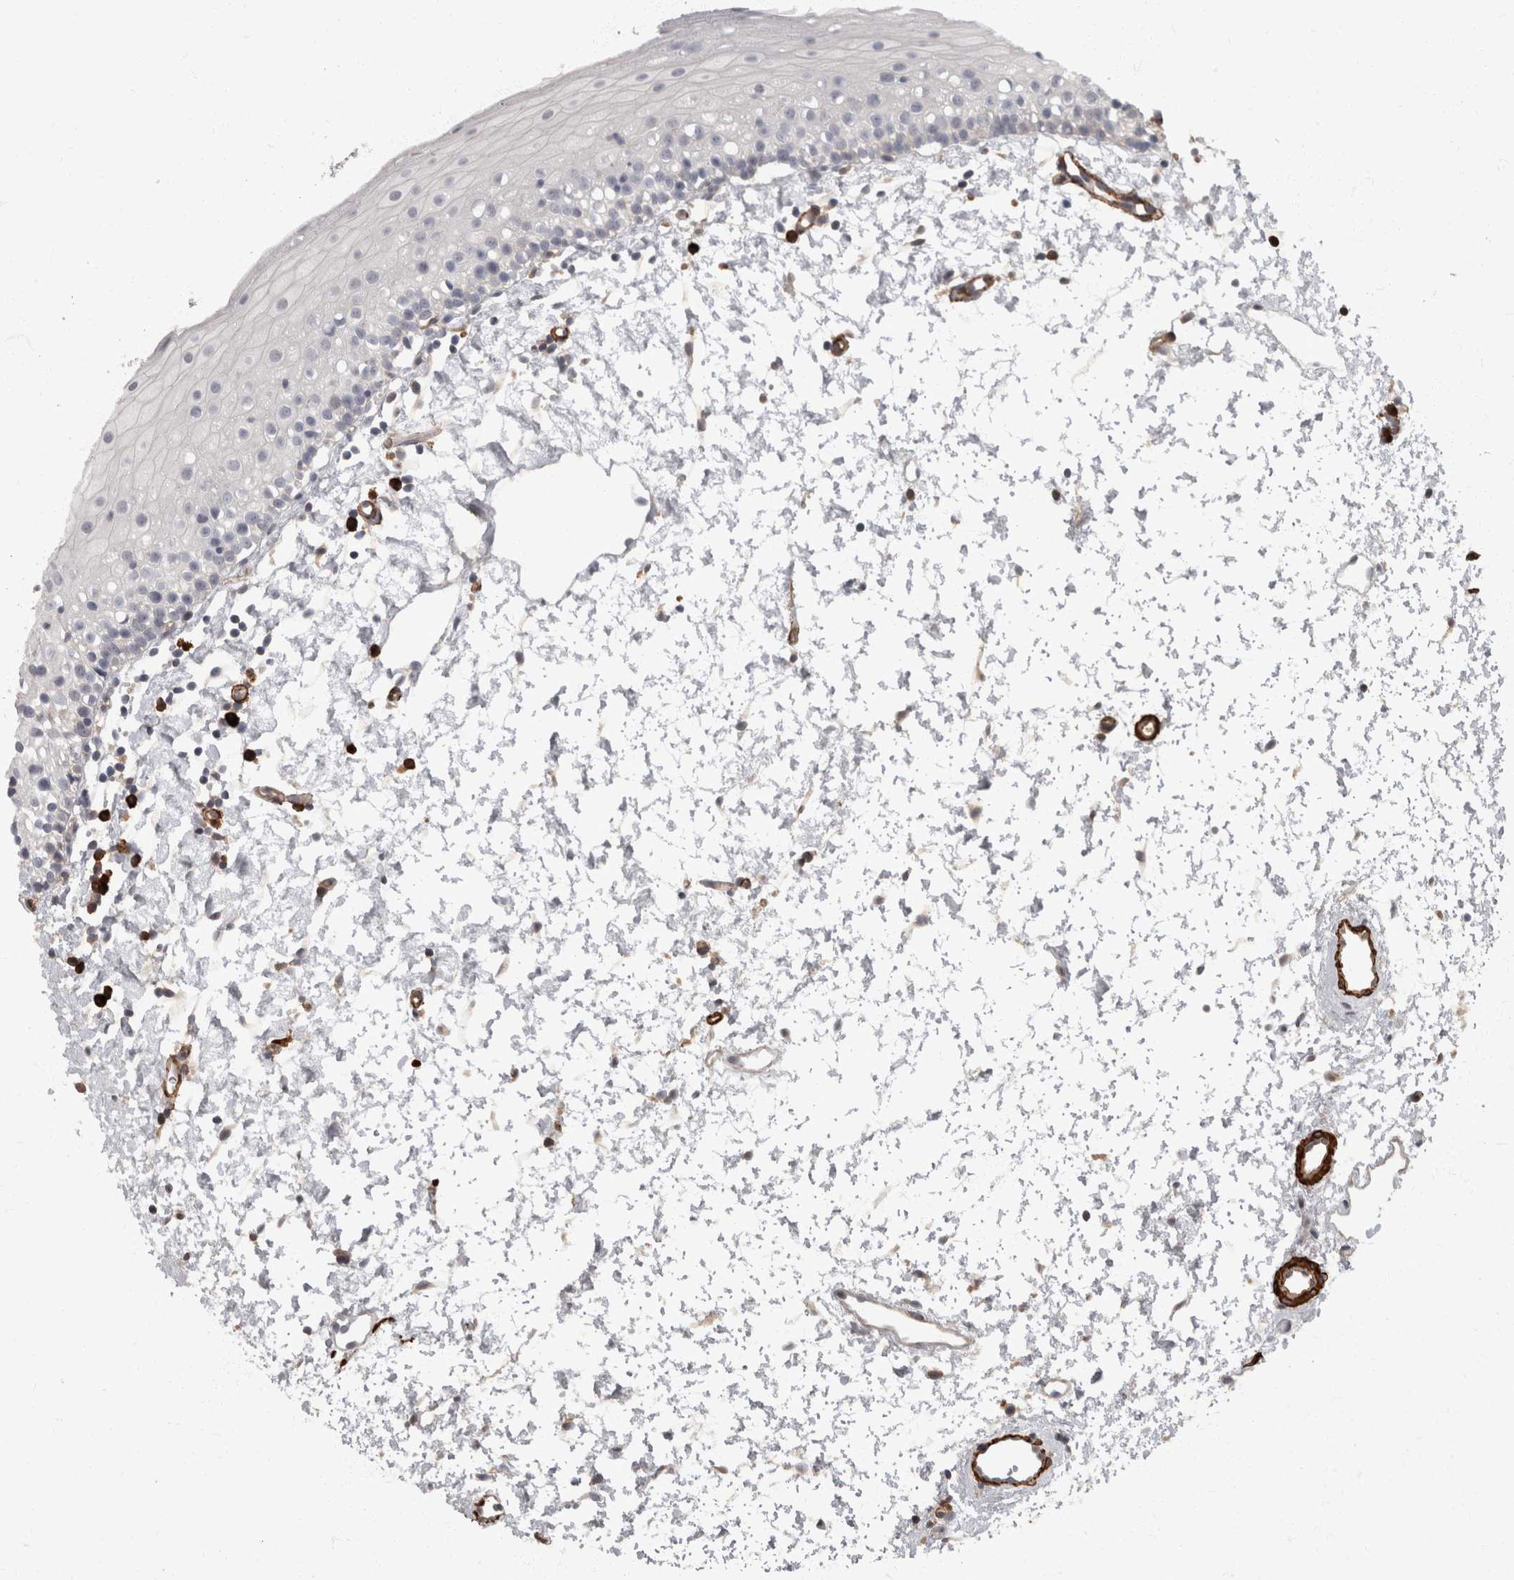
{"staining": {"intensity": "negative", "quantity": "none", "location": "none"}, "tissue": "oral mucosa", "cell_type": "Squamous epithelial cells", "image_type": "normal", "snomed": [{"axis": "morphology", "description": "Normal tissue, NOS"}, {"axis": "topography", "description": "Oral tissue"}], "caption": "A micrograph of oral mucosa stained for a protein shows no brown staining in squamous epithelial cells.", "gene": "MASTL", "patient": {"sex": "male", "age": 28}}